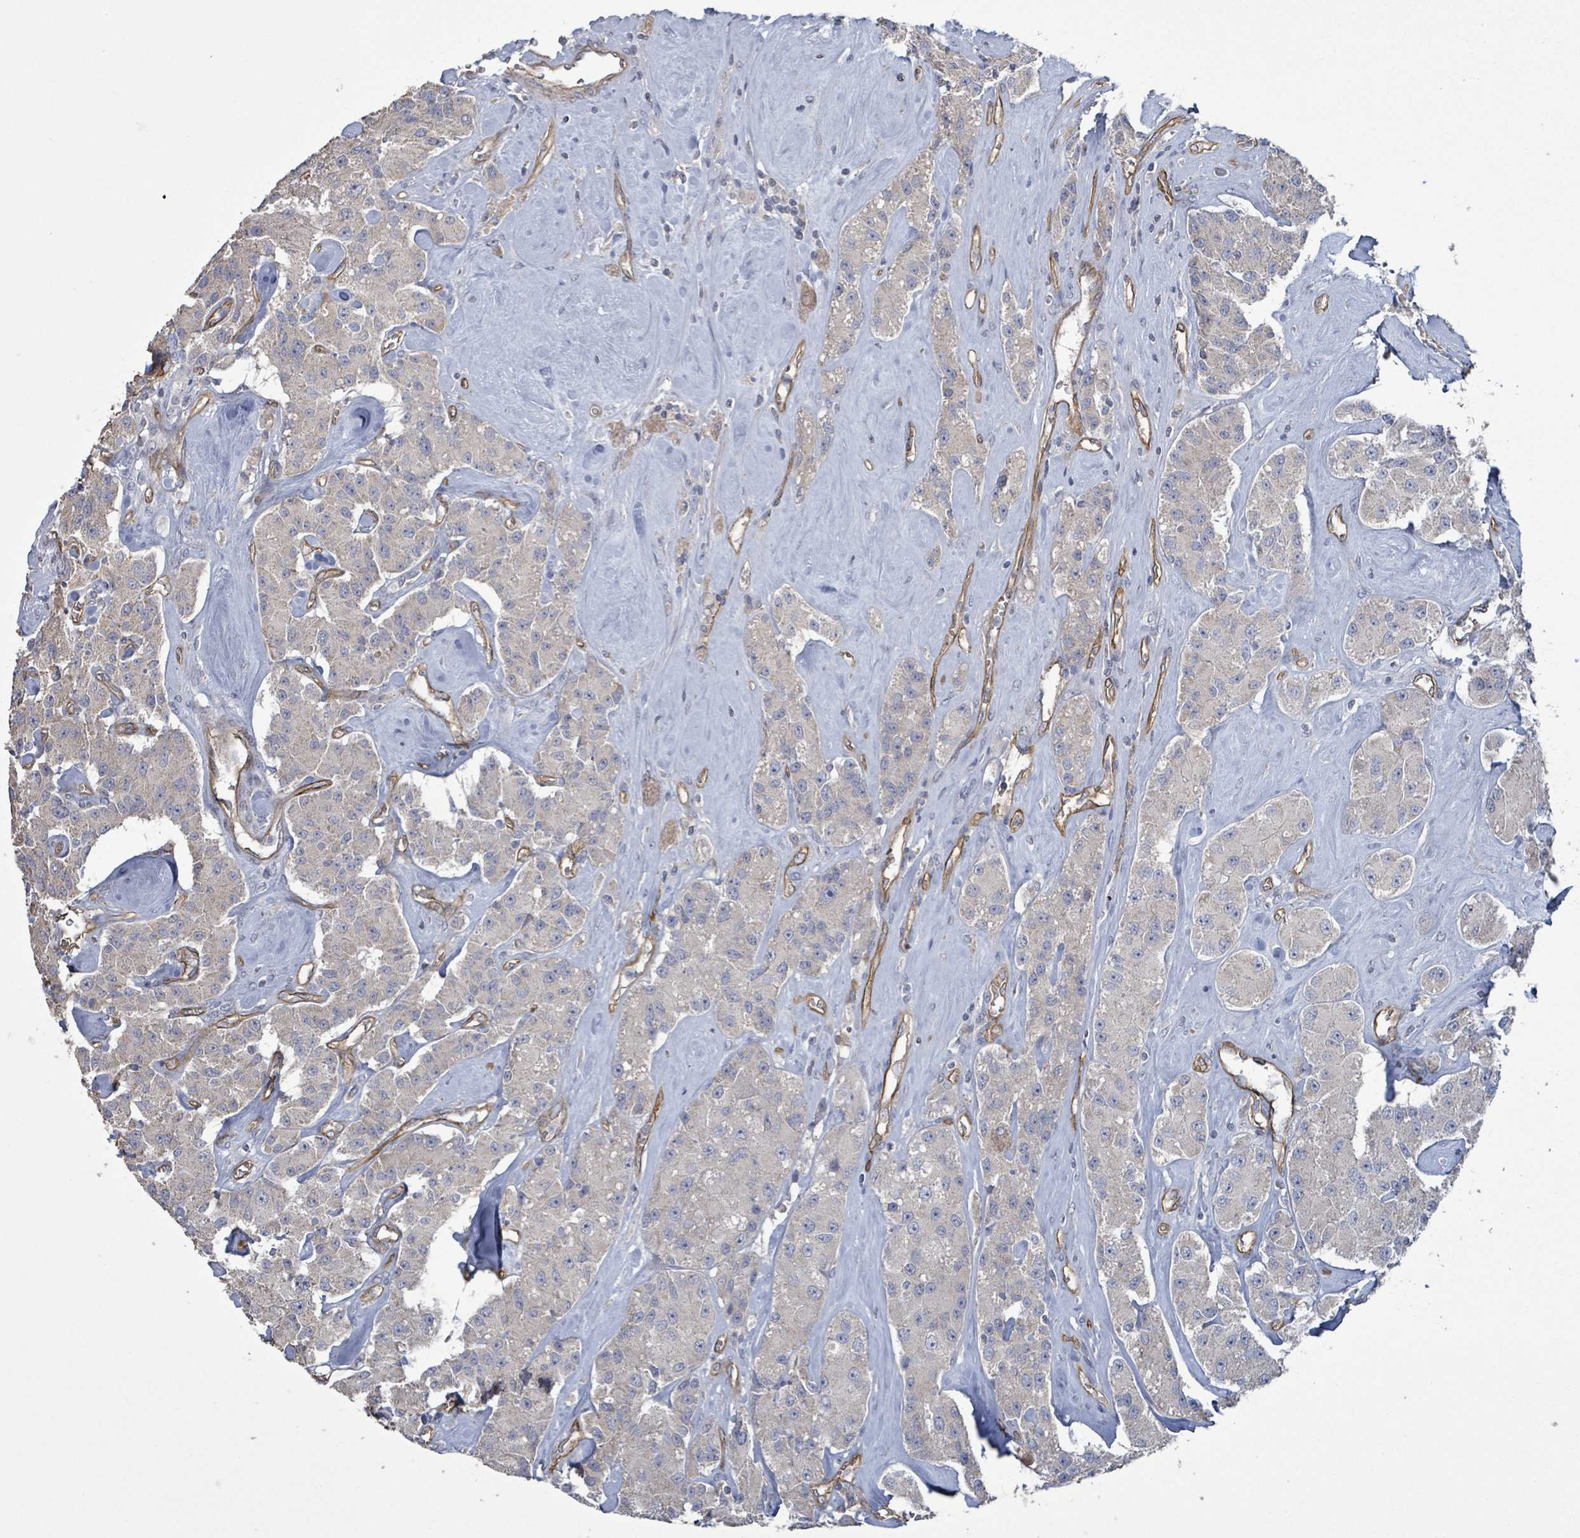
{"staining": {"intensity": "negative", "quantity": "none", "location": "none"}, "tissue": "carcinoid", "cell_type": "Tumor cells", "image_type": "cancer", "snomed": [{"axis": "morphology", "description": "Carcinoid, malignant, NOS"}, {"axis": "topography", "description": "Pancreas"}], "caption": "Human malignant carcinoid stained for a protein using immunohistochemistry (IHC) shows no expression in tumor cells.", "gene": "KANK3", "patient": {"sex": "male", "age": 41}}